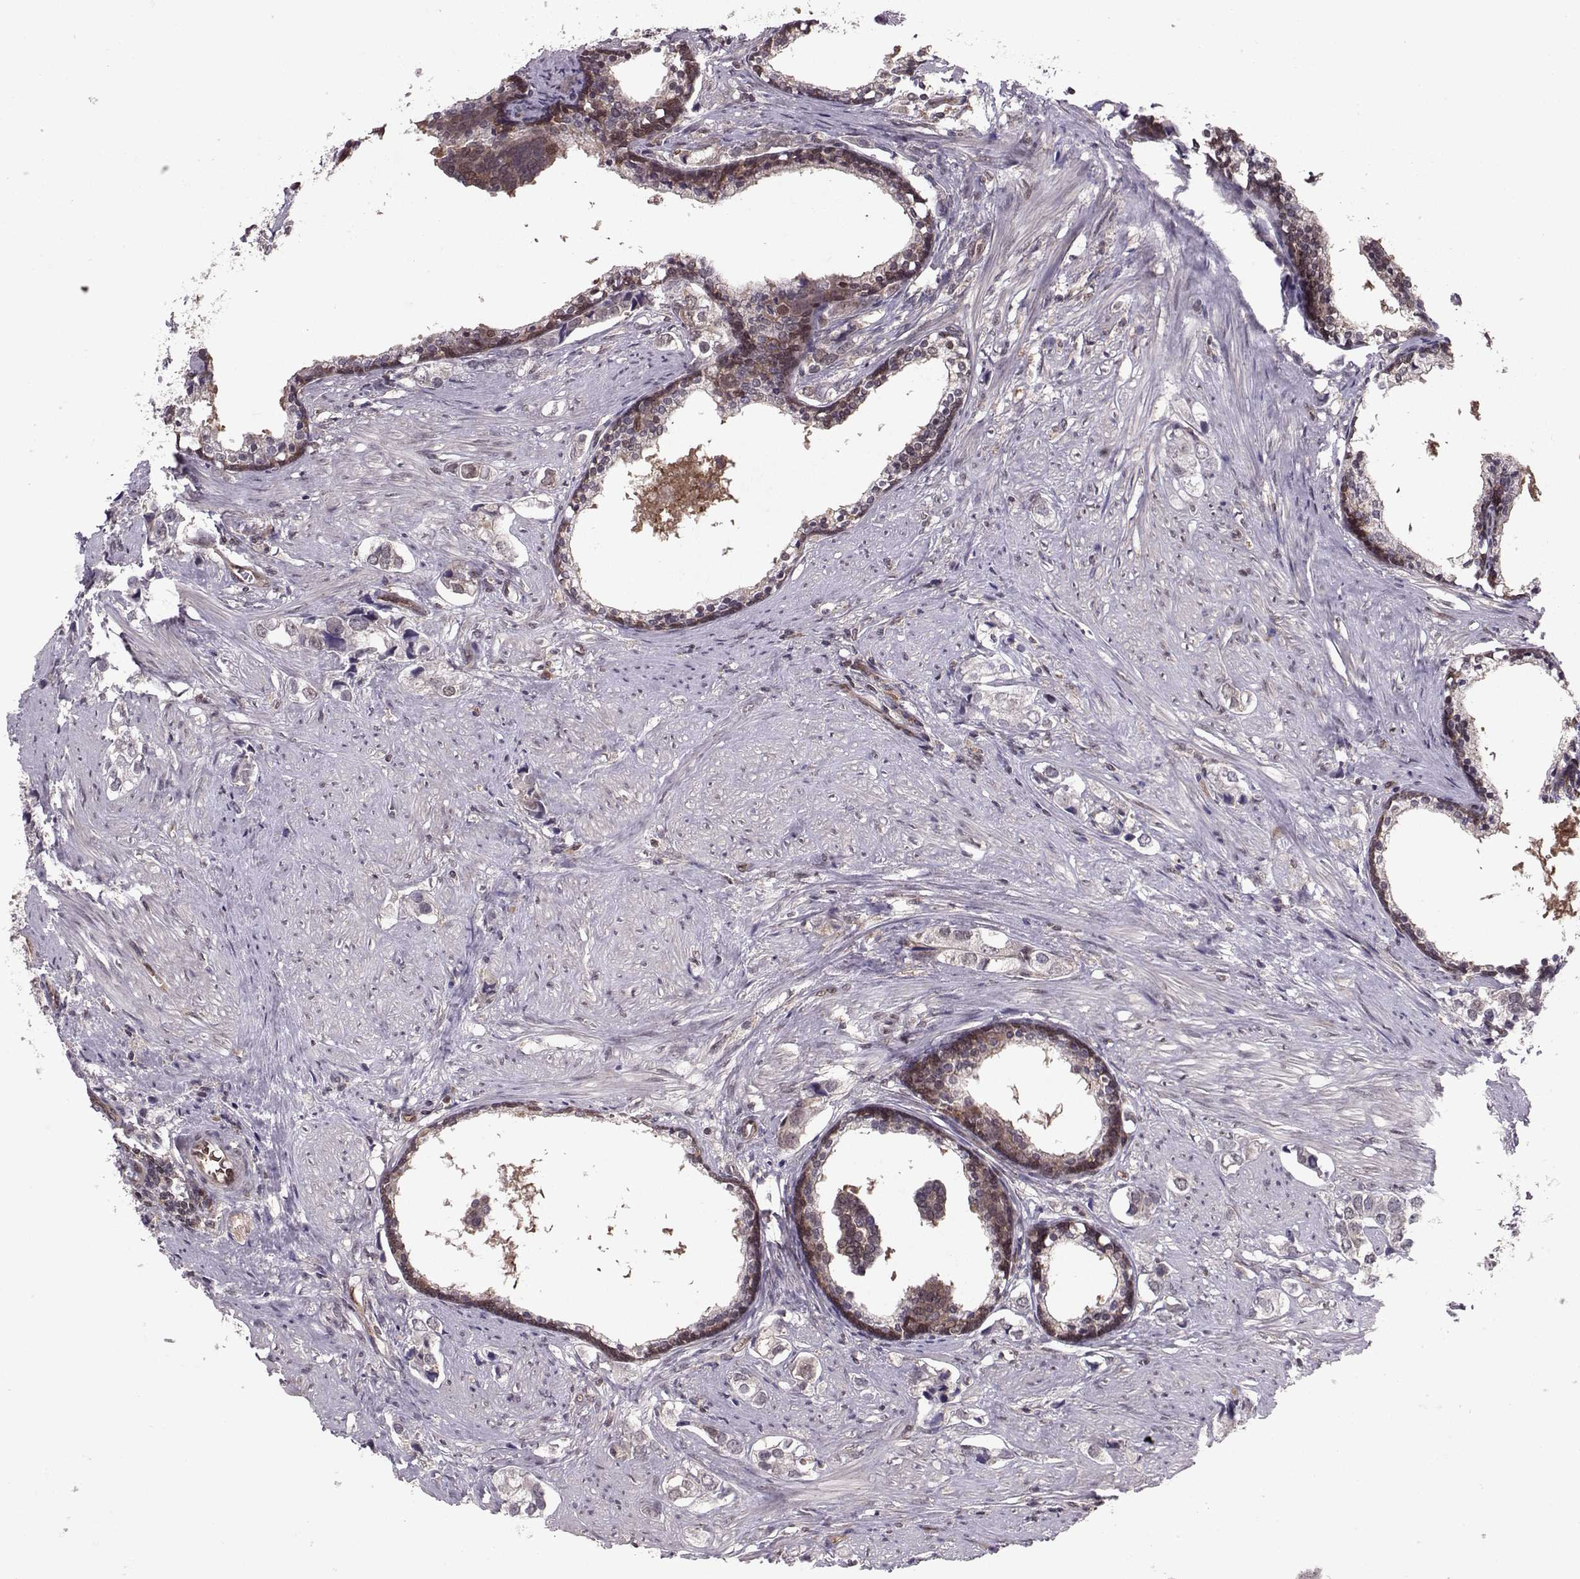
{"staining": {"intensity": "weak", "quantity": "<25%", "location": "cytoplasmic/membranous"}, "tissue": "prostate cancer", "cell_type": "Tumor cells", "image_type": "cancer", "snomed": [{"axis": "morphology", "description": "Adenocarcinoma, NOS"}, {"axis": "topography", "description": "Prostate and seminal vesicle, NOS"}], "caption": "Image shows no significant protein expression in tumor cells of prostate adenocarcinoma.", "gene": "PPP2R2A", "patient": {"sex": "male", "age": 63}}